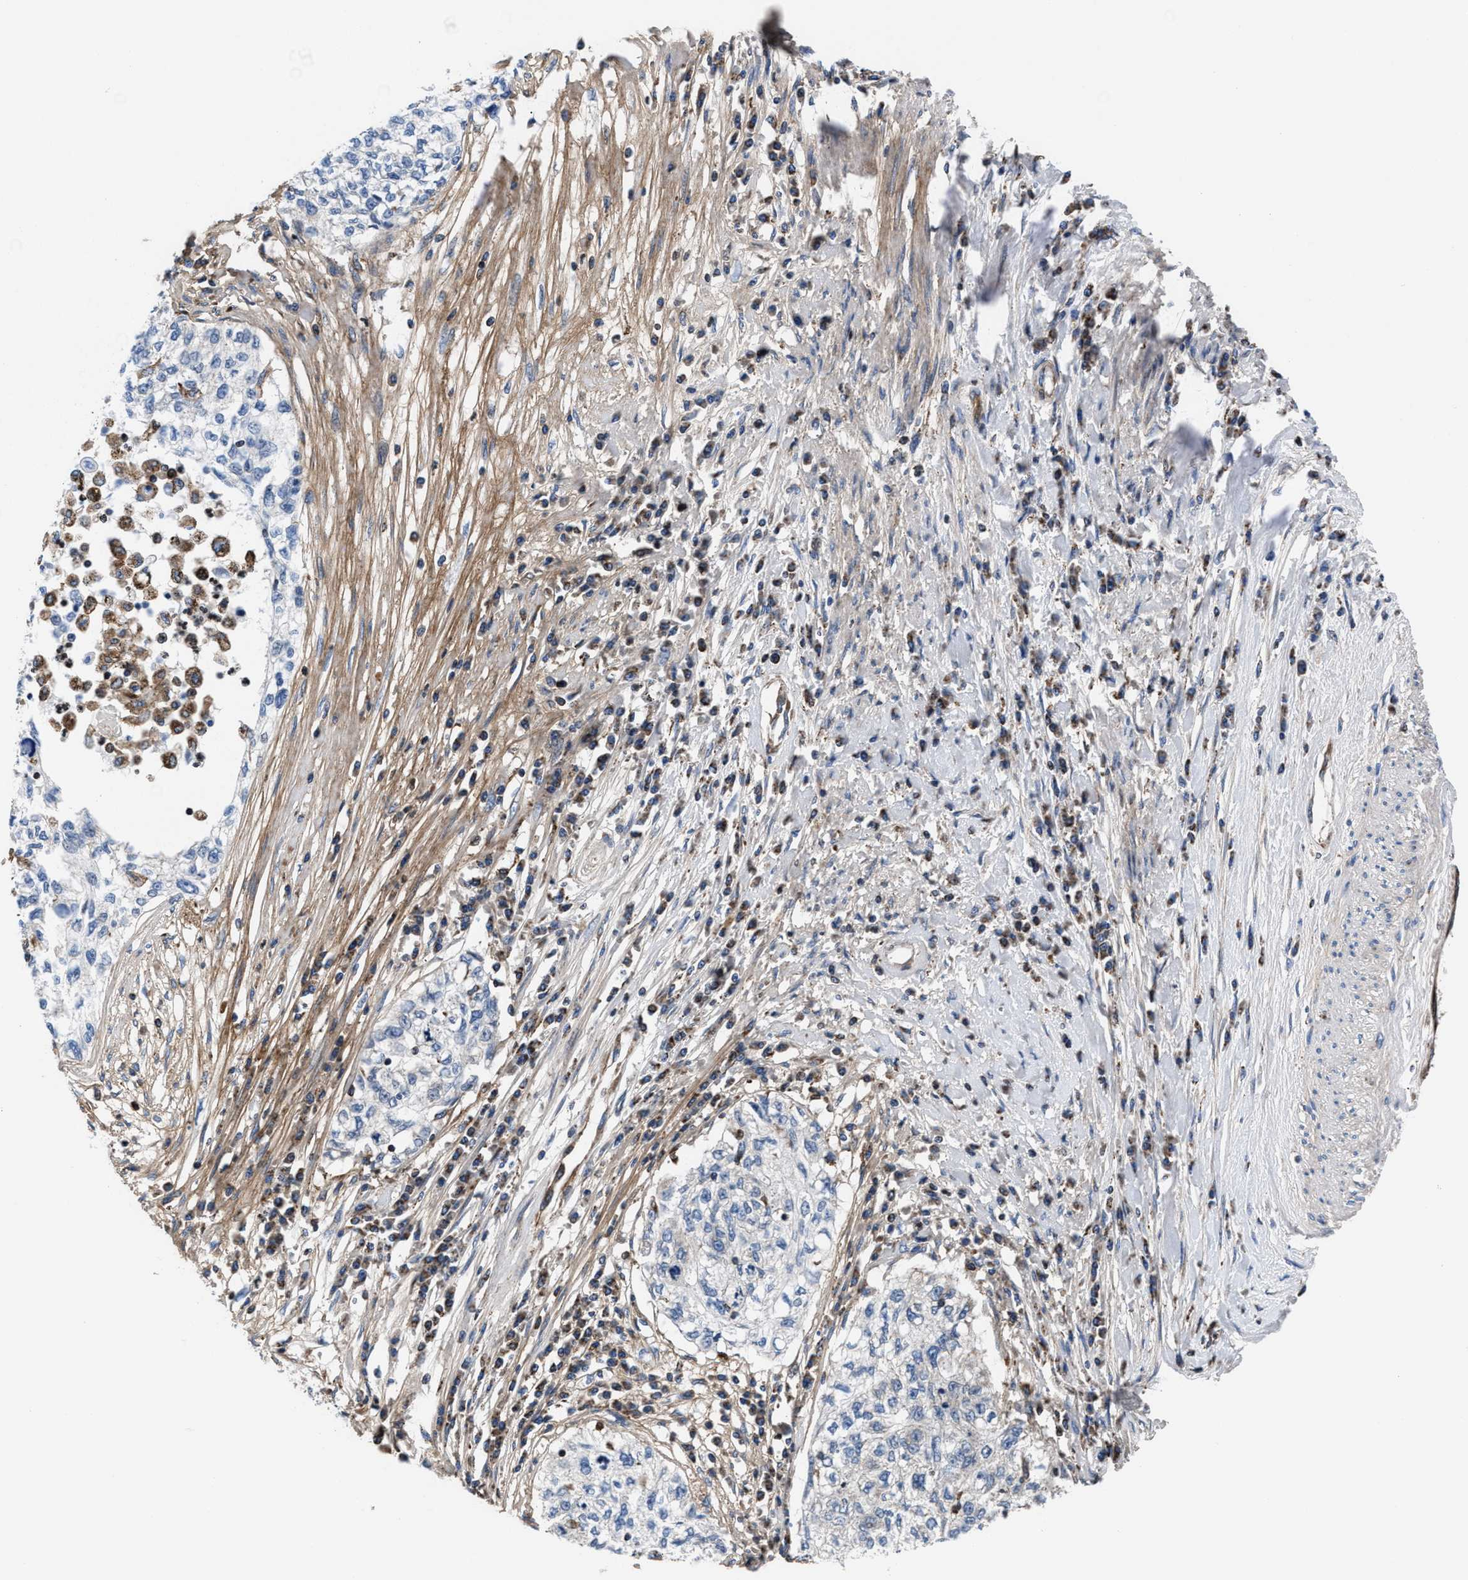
{"staining": {"intensity": "negative", "quantity": "none", "location": "none"}, "tissue": "cervical cancer", "cell_type": "Tumor cells", "image_type": "cancer", "snomed": [{"axis": "morphology", "description": "Squamous cell carcinoma, NOS"}, {"axis": "topography", "description": "Cervix"}], "caption": "DAB (3,3'-diaminobenzidine) immunohistochemical staining of cervical squamous cell carcinoma reveals no significant expression in tumor cells.", "gene": "PRR15L", "patient": {"sex": "female", "age": 57}}